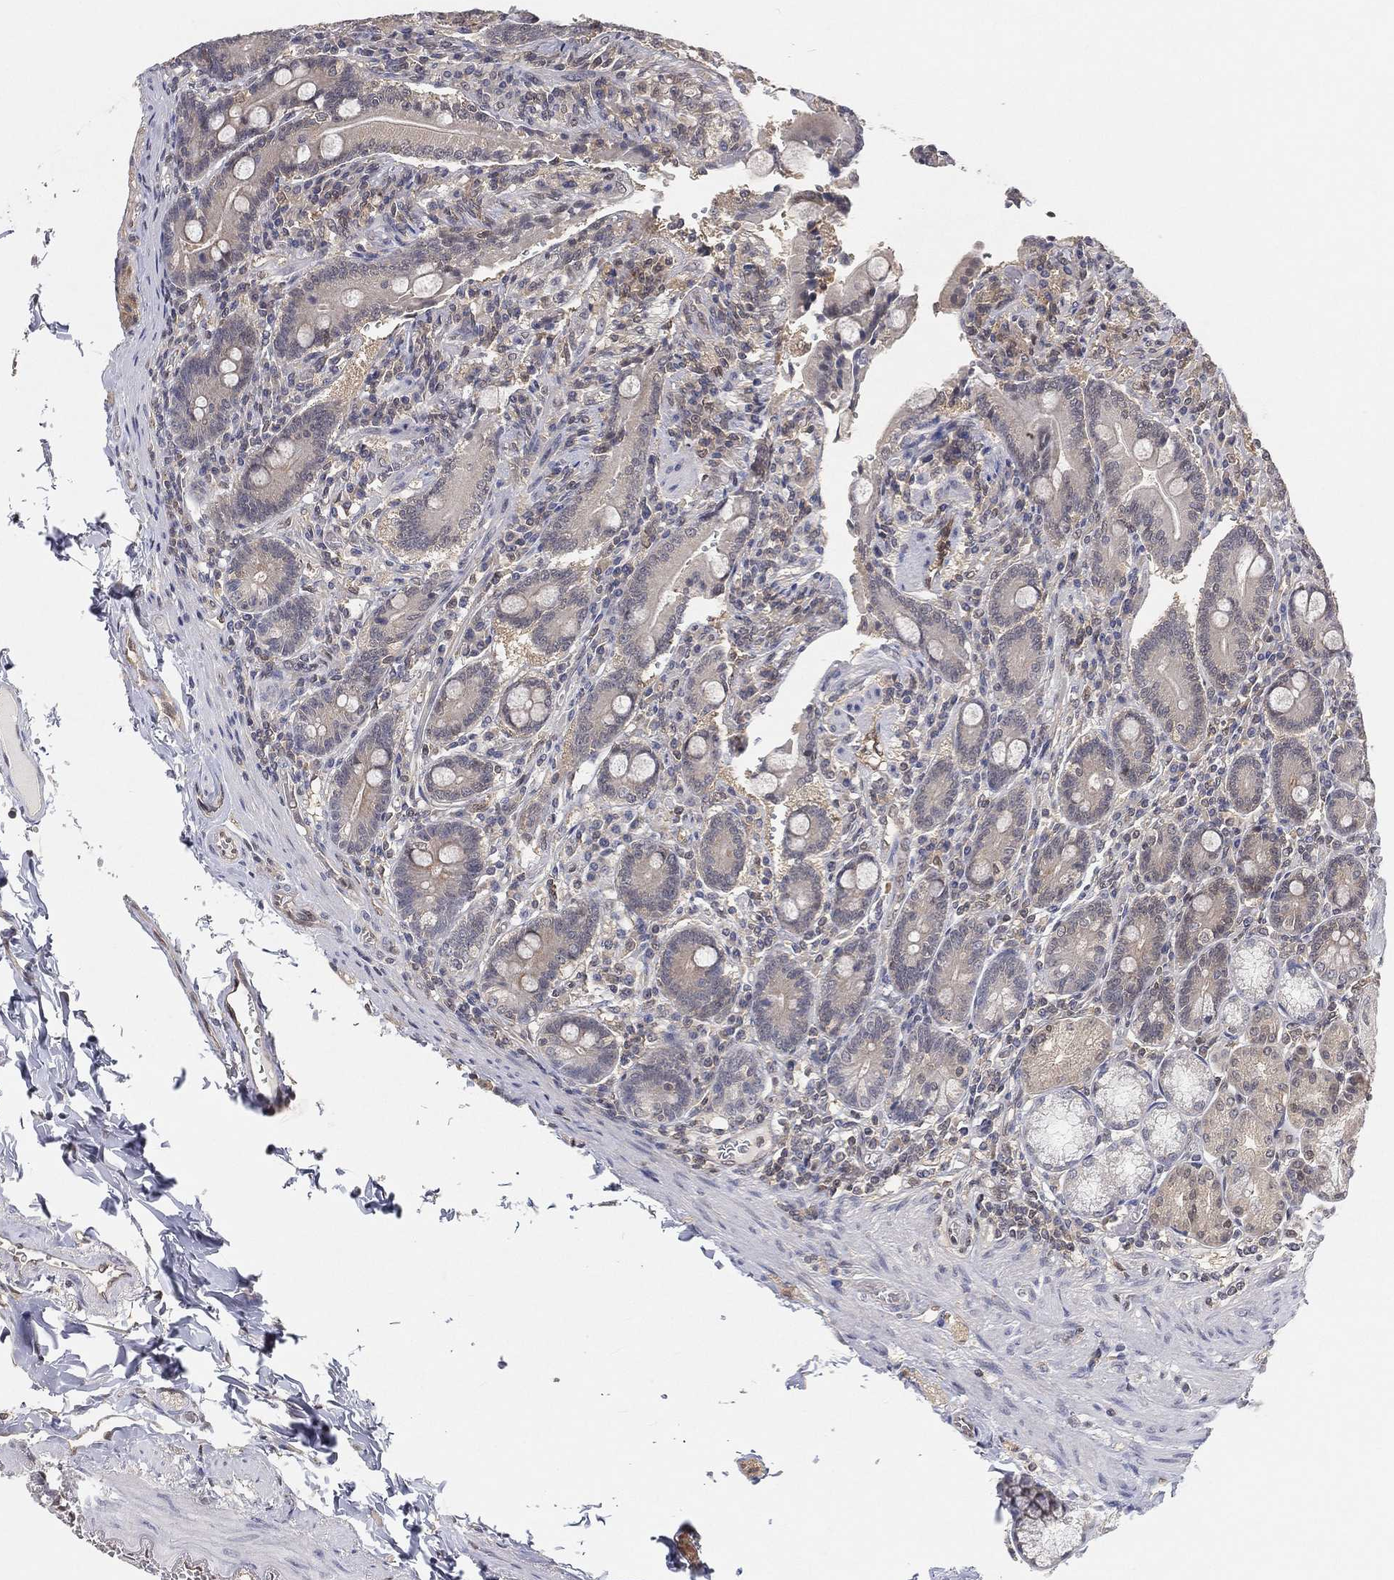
{"staining": {"intensity": "weak", "quantity": "<25%", "location": "cytoplasmic/membranous"}, "tissue": "duodenum", "cell_type": "Glandular cells", "image_type": "normal", "snomed": [{"axis": "morphology", "description": "Normal tissue, NOS"}, {"axis": "topography", "description": "Duodenum"}], "caption": "The image reveals no significant expression in glandular cells of duodenum. The staining is performed using DAB brown chromogen with nuclei counter-stained in using hematoxylin.", "gene": "MAPK1", "patient": {"sex": "female", "age": 62}}